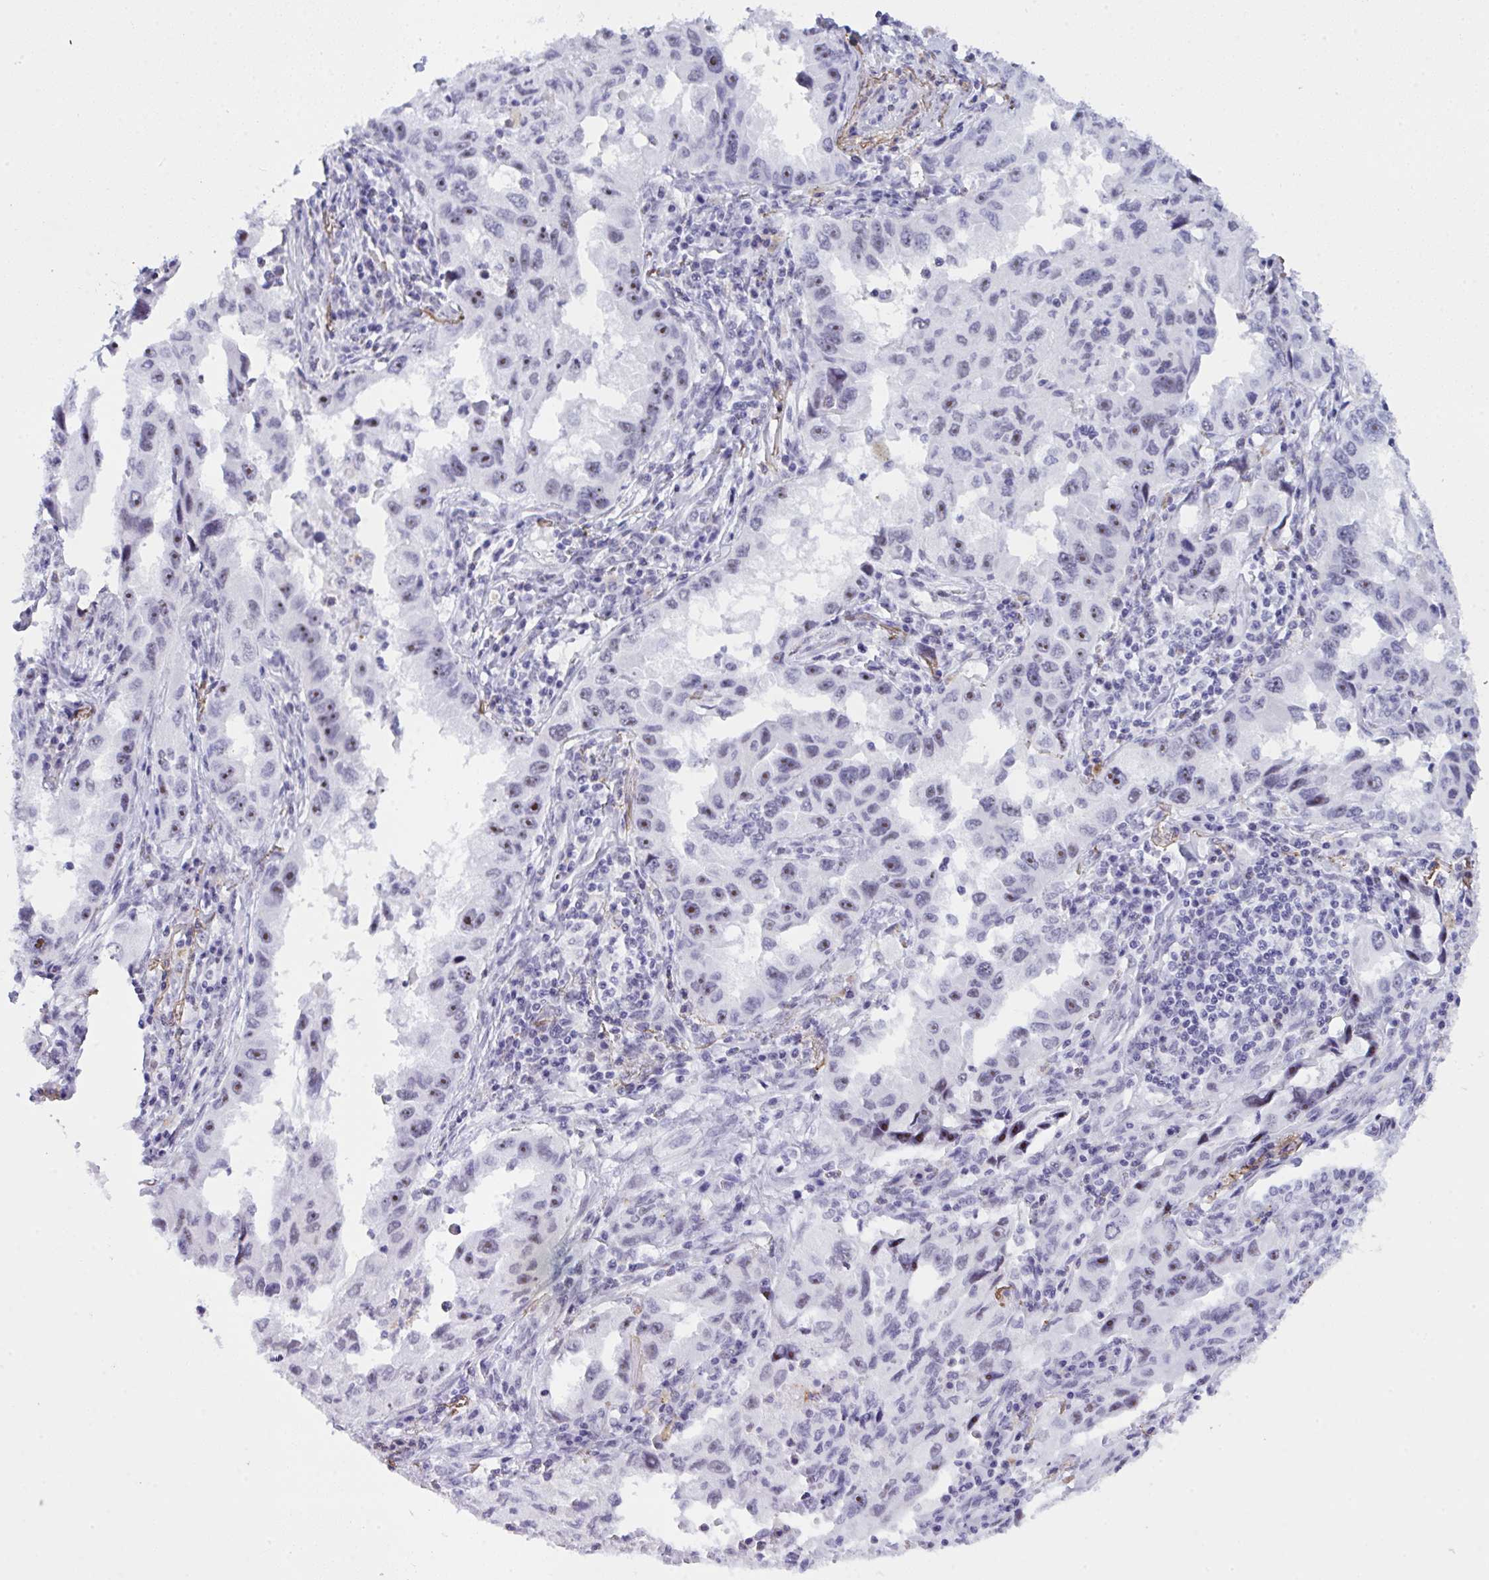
{"staining": {"intensity": "negative", "quantity": "none", "location": "none"}, "tissue": "lung cancer", "cell_type": "Tumor cells", "image_type": "cancer", "snomed": [{"axis": "morphology", "description": "Adenocarcinoma, NOS"}, {"axis": "topography", "description": "Lung"}], "caption": "High power microscopy photomicrograph of an immunohistochemistry histopathology image of lung adenocarcinoma, revealing no significant expression in tumor cells.", "gene": "ELN", "patient": {"sex": "female", "age": 73}}